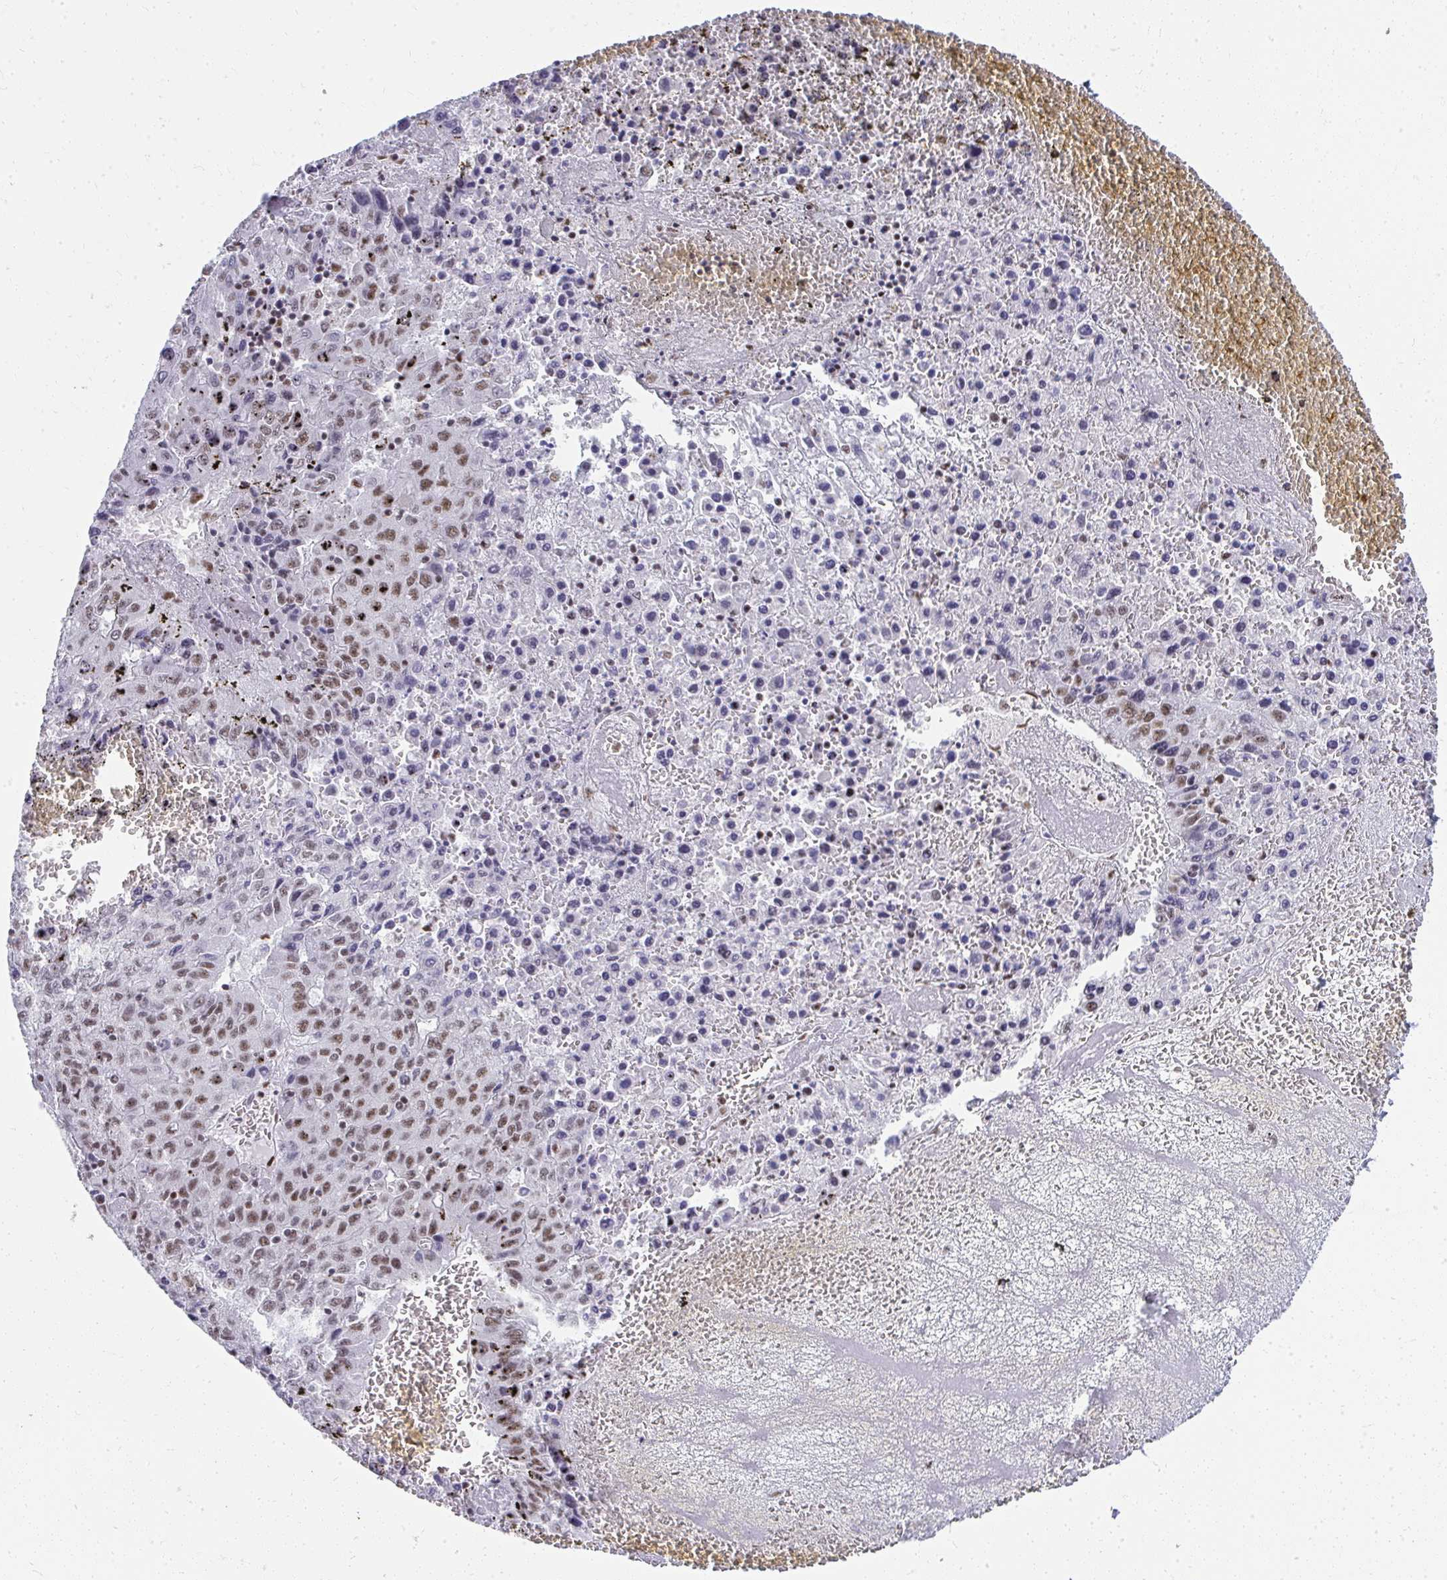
{"staining": {"intensity": "moderate", "quantity": "25%-75%", "location": "nuclear"}, "tissue": "liver cancer", "cell_type": "Tumor cells", "image_type": "cancer", "snomed": [{"axis": "morphology", "description": "Carcinoma, Hepatocellular, NOS"}, {"axis": "topography", "description": "Liver"}], "caption": "Approximately 25%-75% of tumor cells in human liver hepatocellular carcinoma show moderate nuclear protein positivity as visualized by brown immunohistochemical staining.", "gene": "CREBBP", "patient": {"sex": "female", "age": 53}}